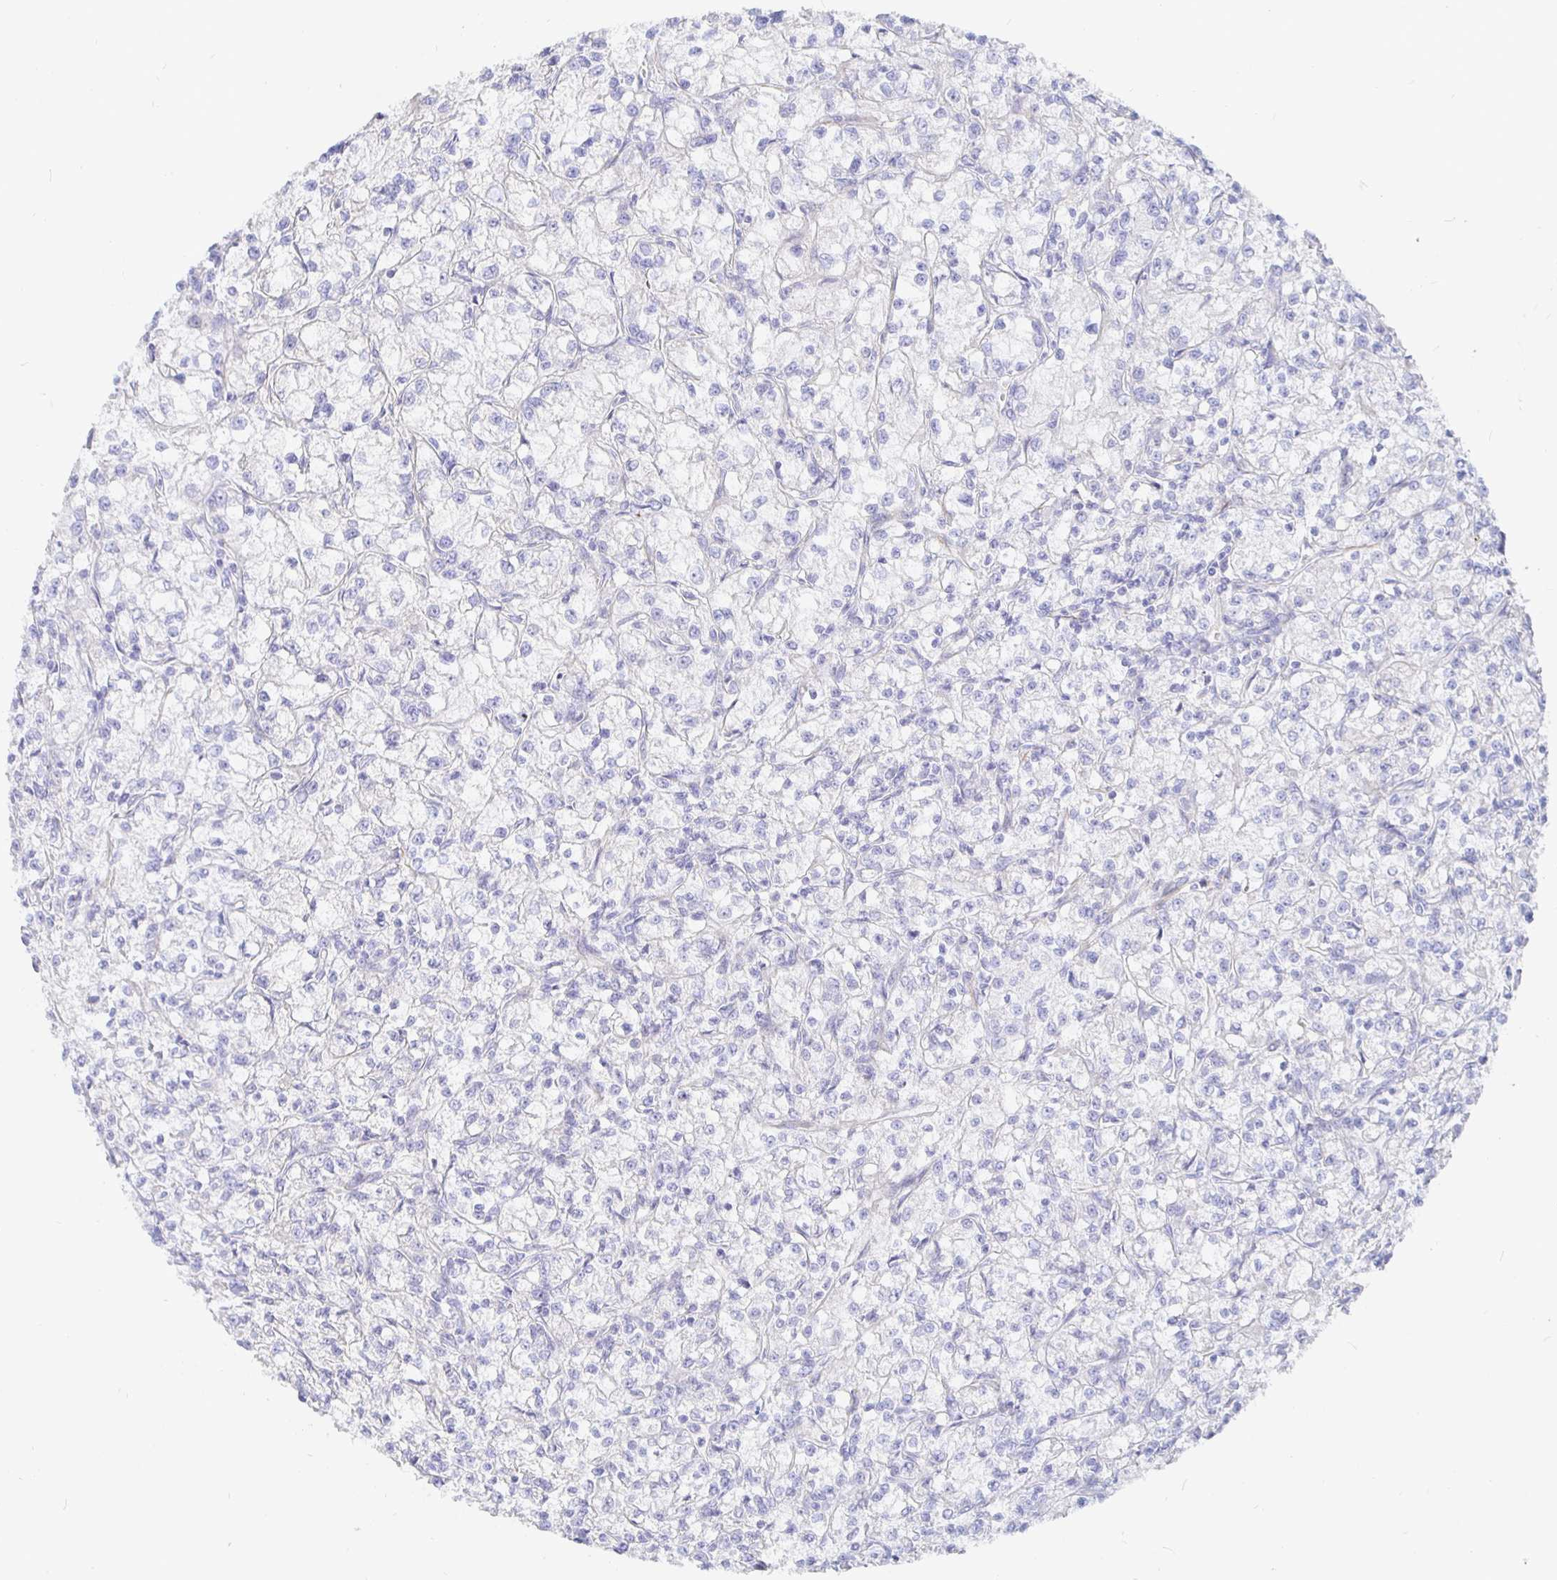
{"staining": {"intensity": "negative", "quantity": "none", "location": "none"}, "tissue": "renal cancer", "cell_type": "Tumor cells", "image_type": "cancer", "snomed": [{"axis": "morphology", "description": "Adenocarcinoma, NOS"}, {"axis": "topography", "description": "Kidney"}], "caption": "The immunohistochemistry photomicrograph has no significant positivity in tumor cells of renal cancer tissue.", "gene": "COX16", "patient": {"sex": "female", "age": 59}}